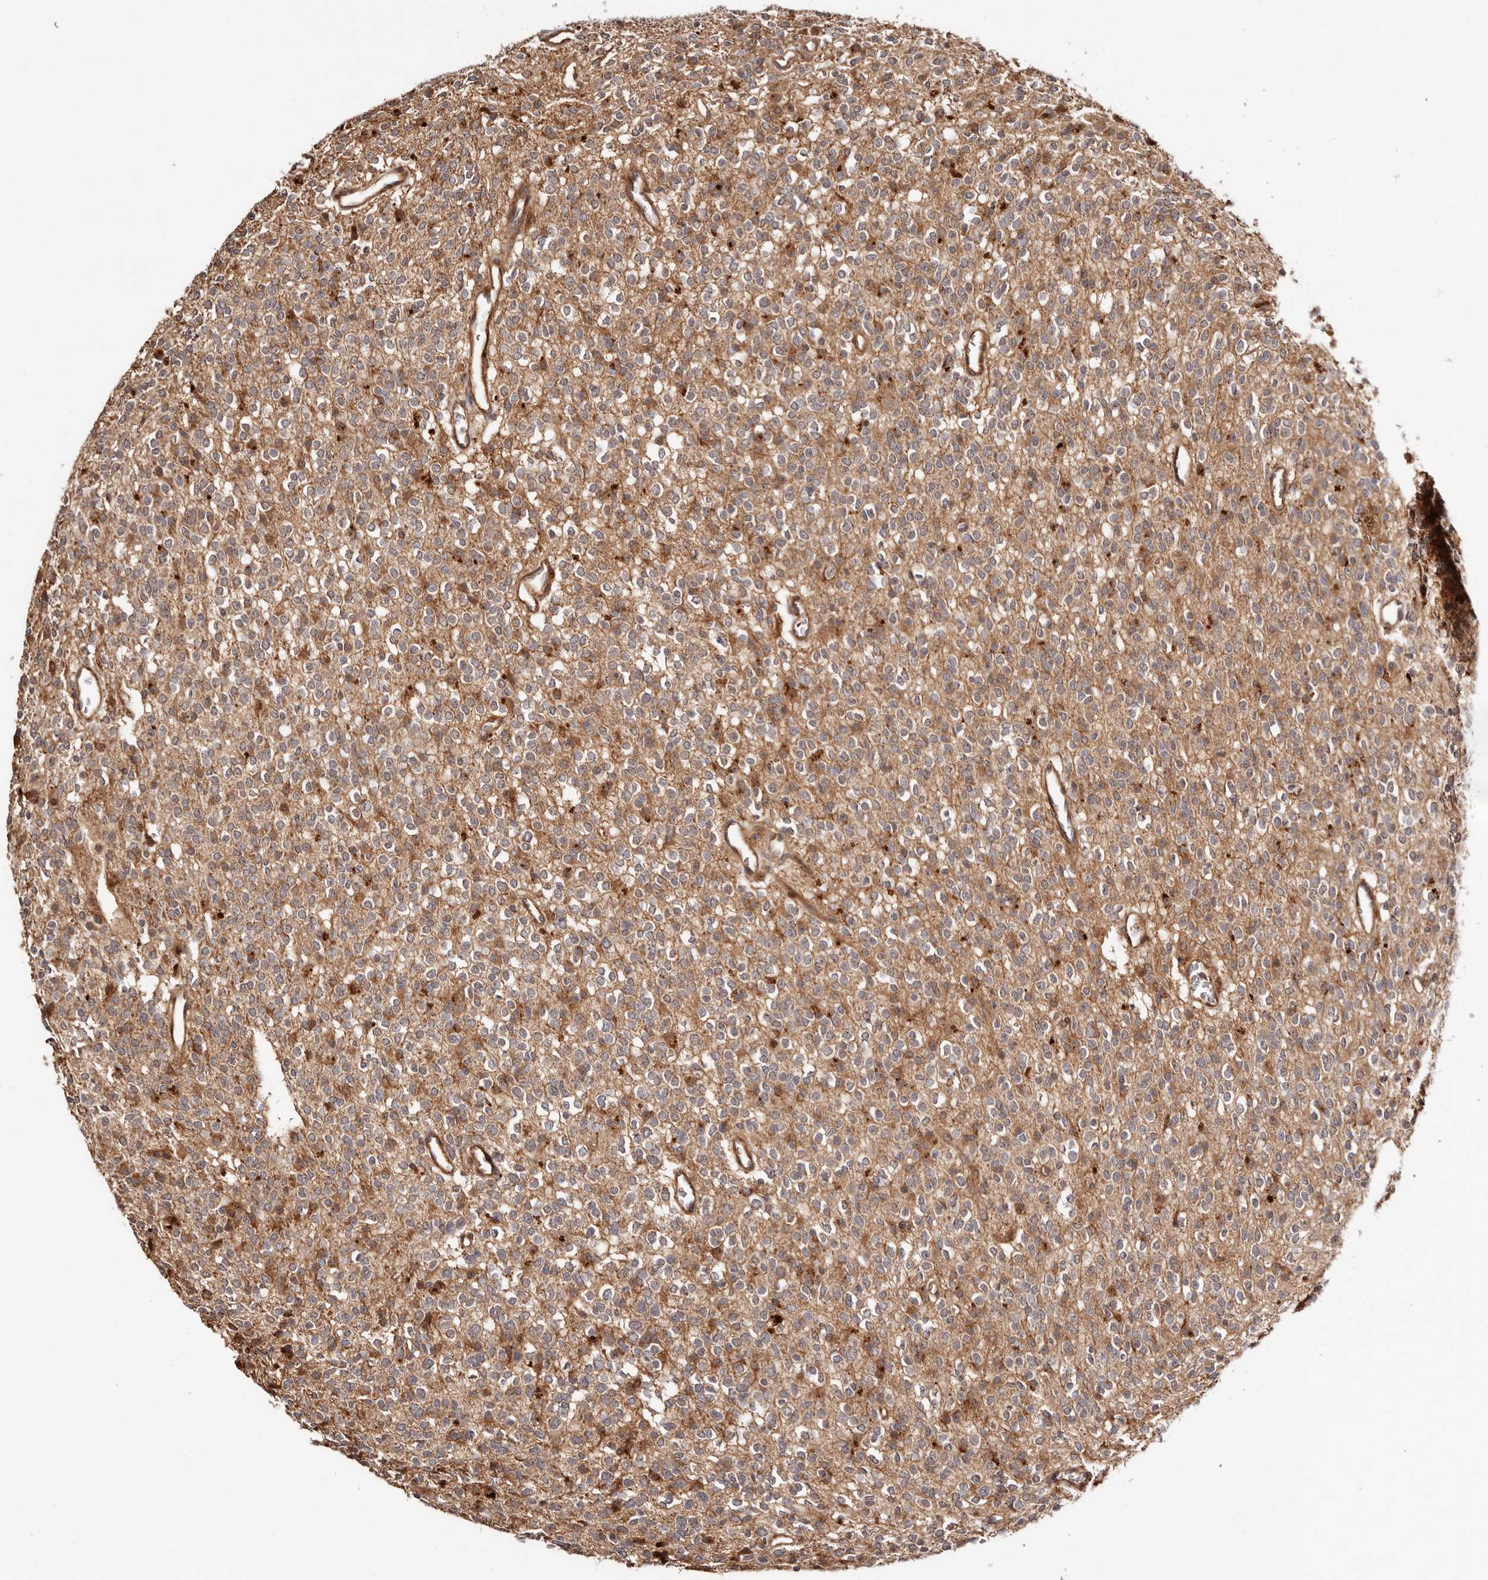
{"staining": {"intensity": "moderate", "quantity": "25%-75%", "location": "cytoplasmic/membranous"}, "tissue": "glioma", "cell_type": "Tumor cells", "image_type": "cancer", "snomed": [{"axis": "morphology", "description": "Glioma, malignant, High grade"}, {"axis": "topography", "description": "Brain"}], "caption": "A photomicrograph of glioma stained for a protein demonstrates moderate cytoplasmic/membranous brown staining in tumor cells. The protein is shown in brown color, while the nuclei are stained blue.", "gene": "PTPN22", "patient": {"sex": "male", "age": 34}}